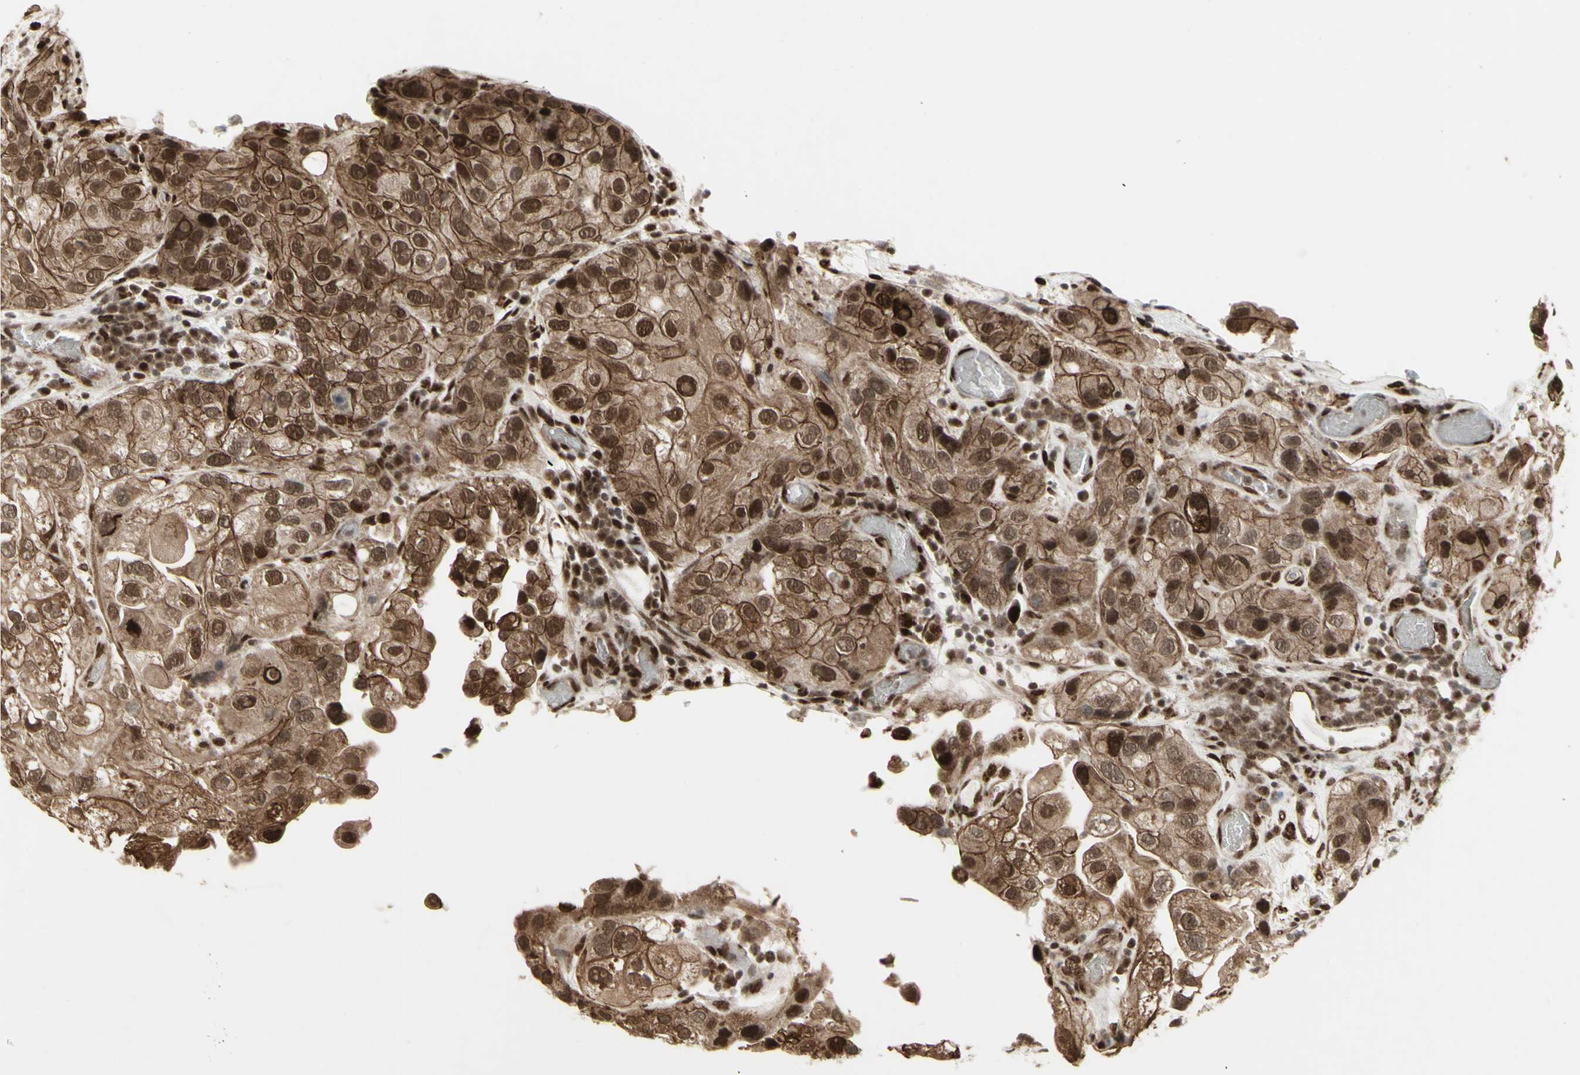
{"staining": {"intensity": "strong", "quantity": "25%-75%", "location": "cytoplasmic/membranous,nuclear"}, "tissue": "urothelial cancer", "cell_type": "Tumor cells", "image_type": "cancer", "snomed": [{"axis": "morphology", "description": "Urothelial carcinoma, High grade"}, {"axis": "topography", "description": "Urinary bladder"}], "caption": "A high amount of strong cytoplasmic/membranous and nuclear staining is present in about 25%-75% of tumor cells in urothelial carcinoma (high-grade) tissue.", "gene": "CBX1", "patient": {"sex": "female", "age": 64}}